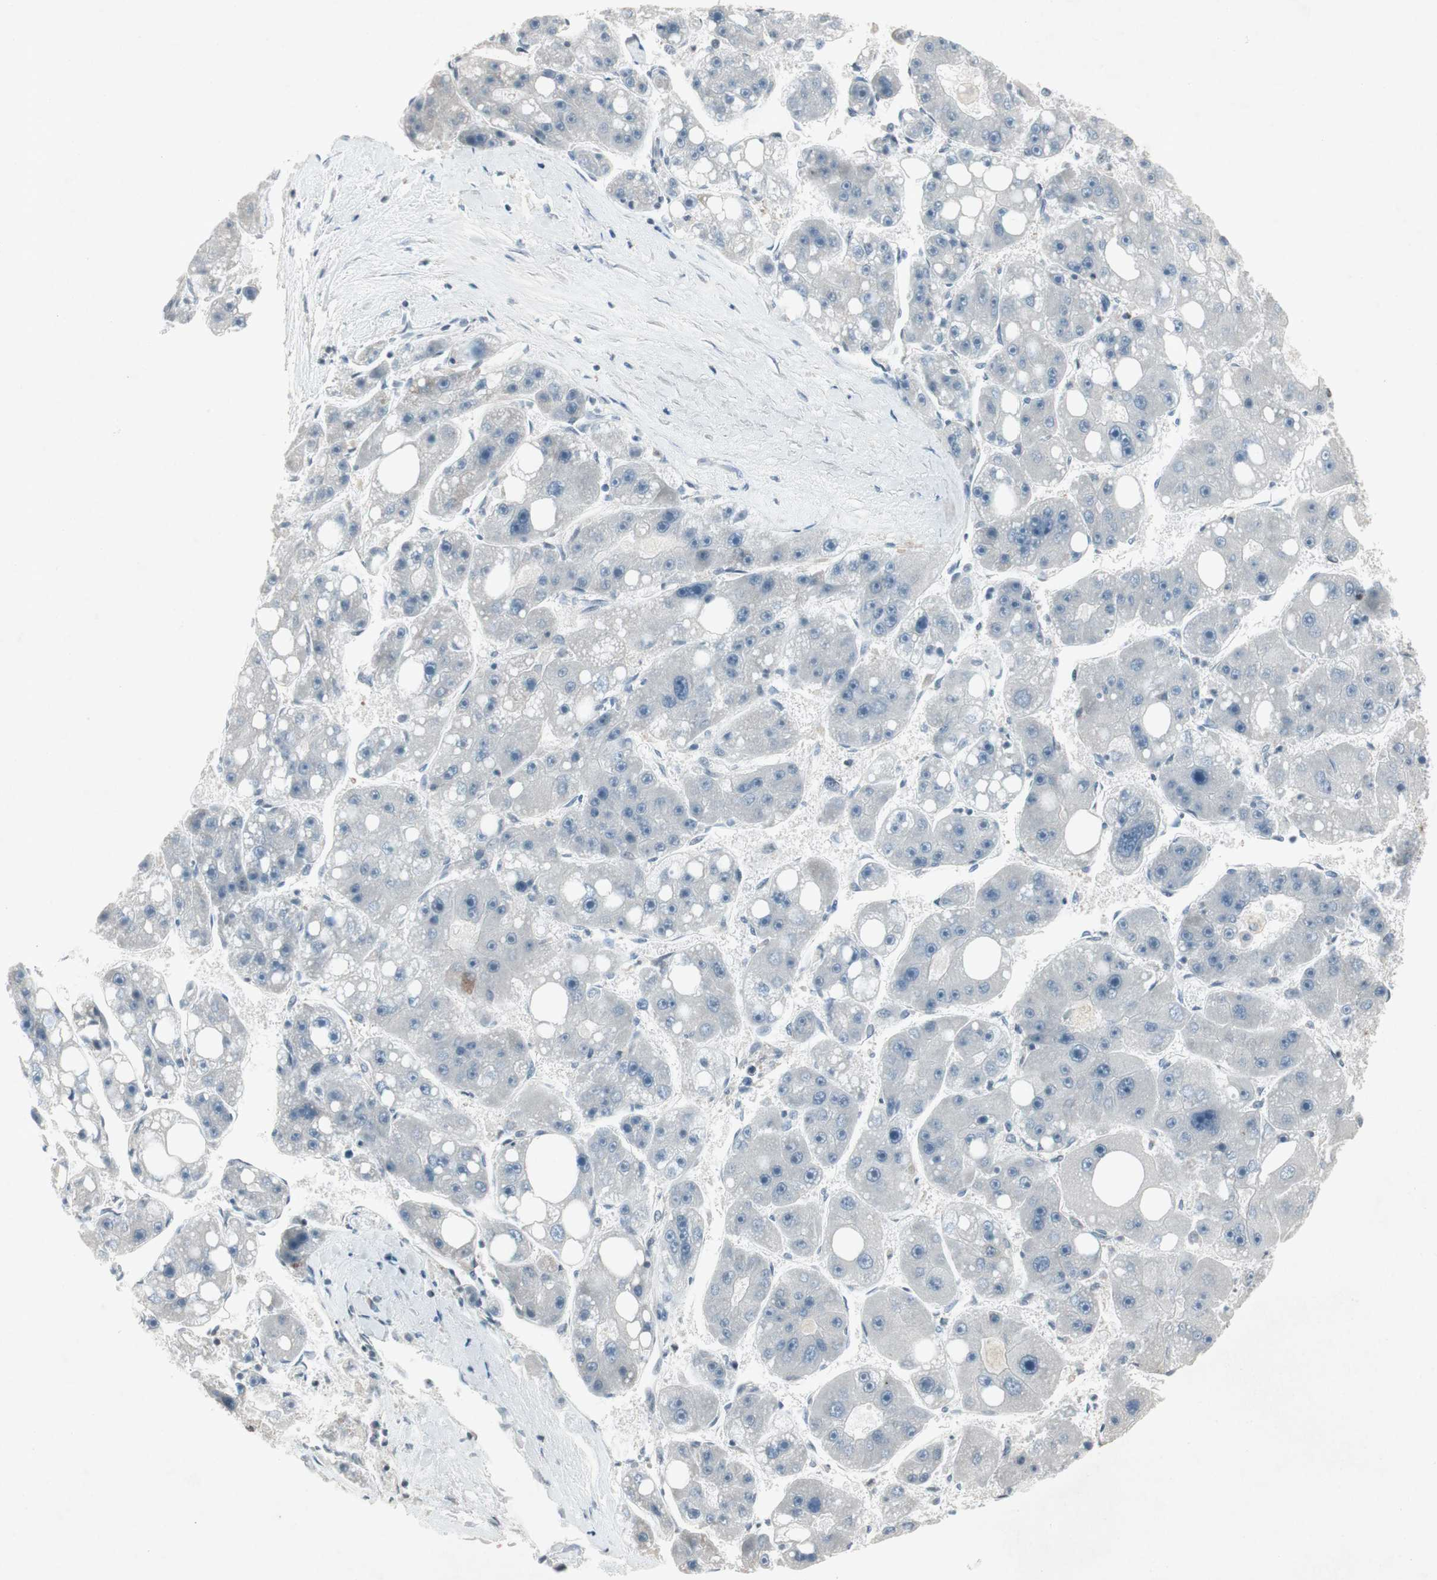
{"staining": {"intensity": "negative", "quantity": "none", "location": "none"}, "tissue": "liver cancer", "cell_type": "Tumor cells", "image_type": "cancer", "snomed": [{"axis": "morphology", "description": "Carcinoma, Hepatocellular, NOS"}, {"axis": "topography", "description": "Liver"}], "caption": "DAB (3,3'-diaminobenzidine) immunohistochemical staining of human liver cancer (hepatocellular carcinoma) shows no significant positivity in tumor cells. Nuclei are stained in blue.", "gene": "ARG2", "patient": {"sex": "female", "age": 61}}